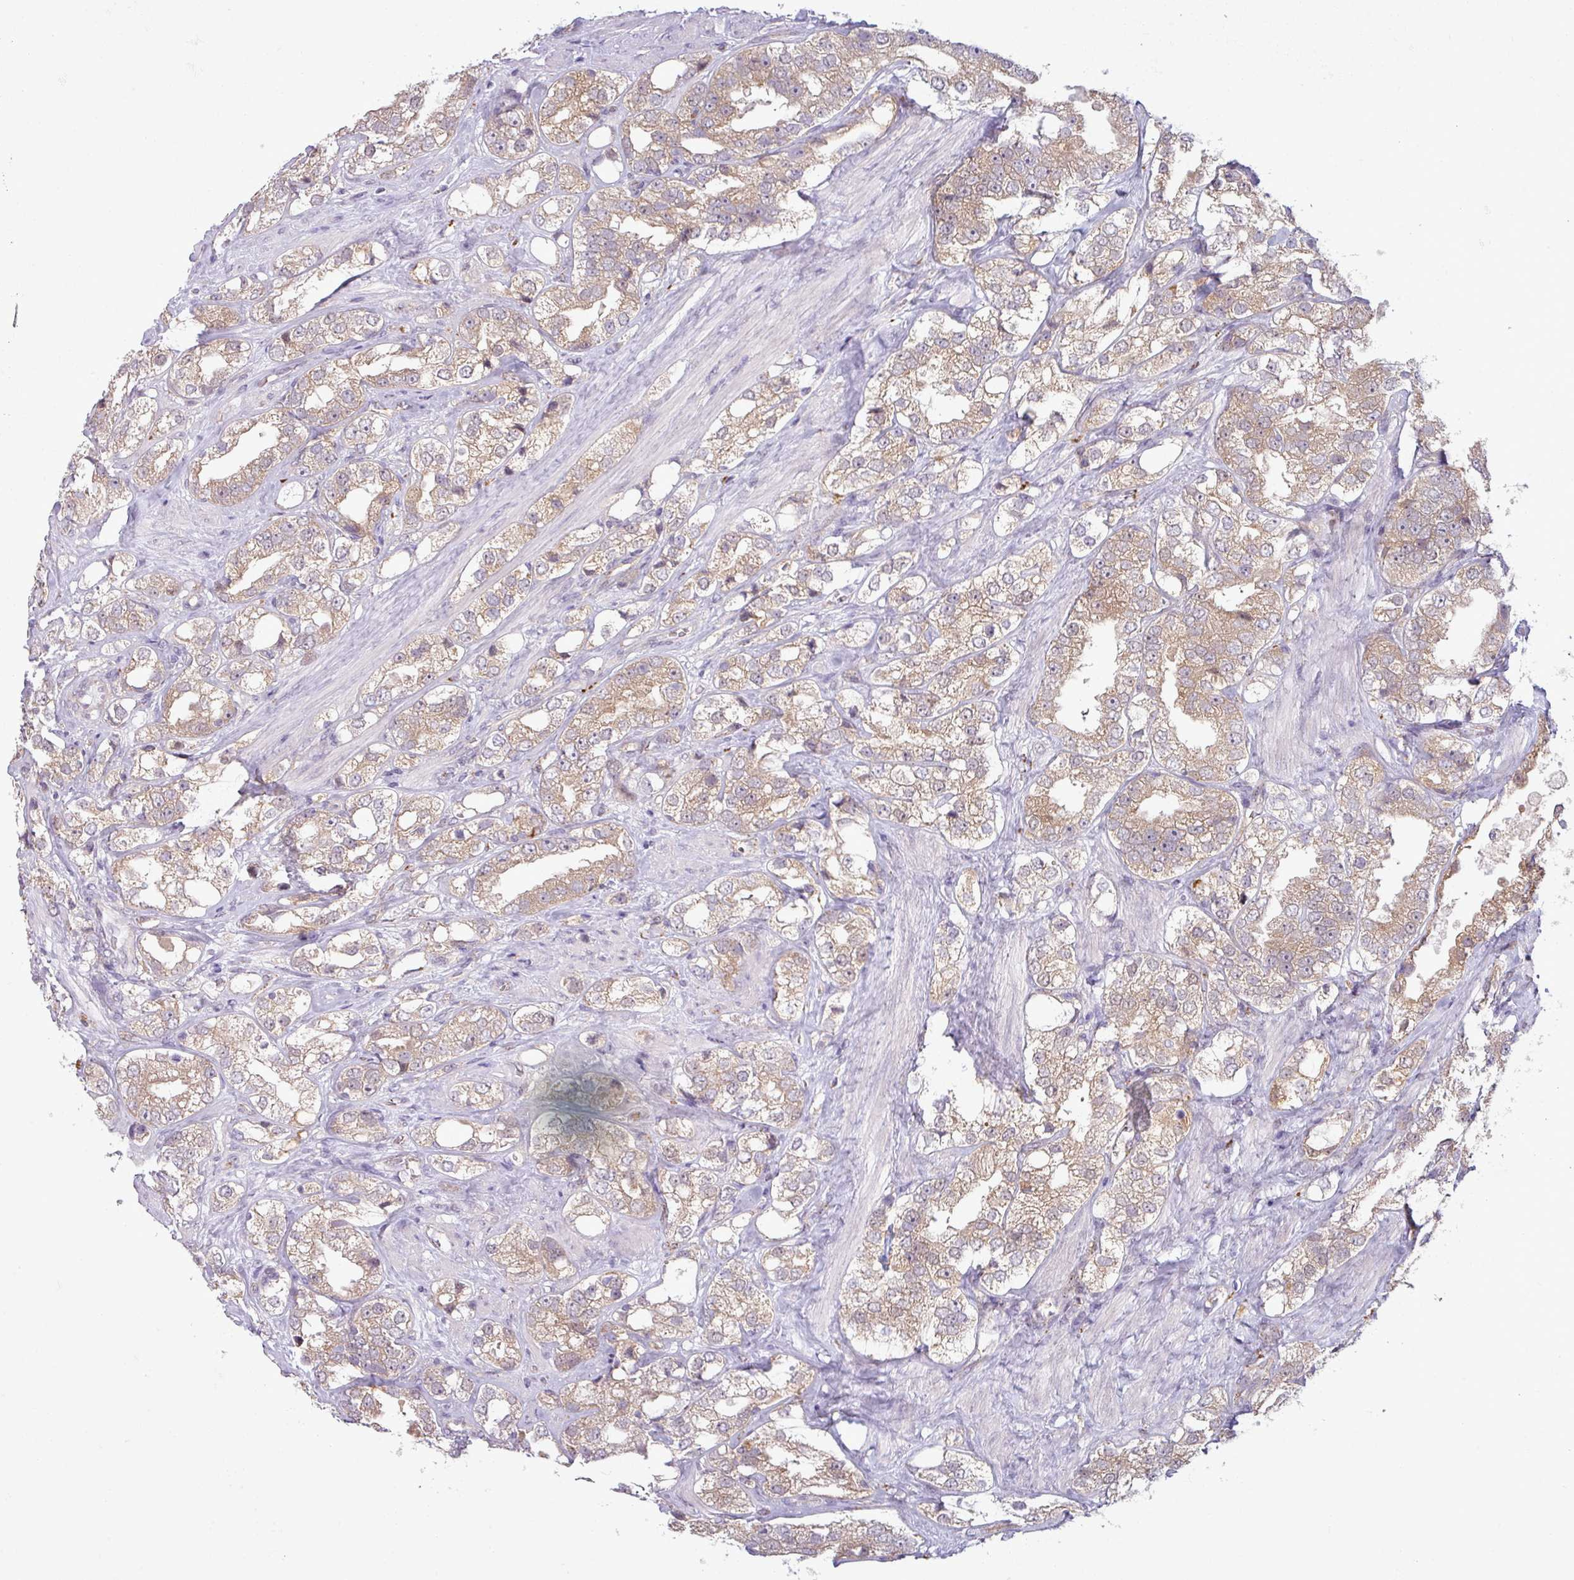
{"staining": {"intensity": "moderate", "quantity": ">75%", "location": "cytoplasmic/membranous"}, "tissue": "prostate cancer", "cell_type": "Tumor cells", "image_type": "cancer", "snomed": [{"axis": "morphology", "description": "Adenocarcinoma, NOS"}, {"axis": "topography", "description": "Prostate"}], "caption": "The image demonstrates immunohistochemical staining of prostate cancer. There is moderate cytoplasmic/membranous positivity is appreciated in about >75% of tumor cells. The protein of interest is shown in brown color, while the nuclei are stained blue.", "gene": "CCDC144A", "patient": {"sex": "male", "age": 79}}